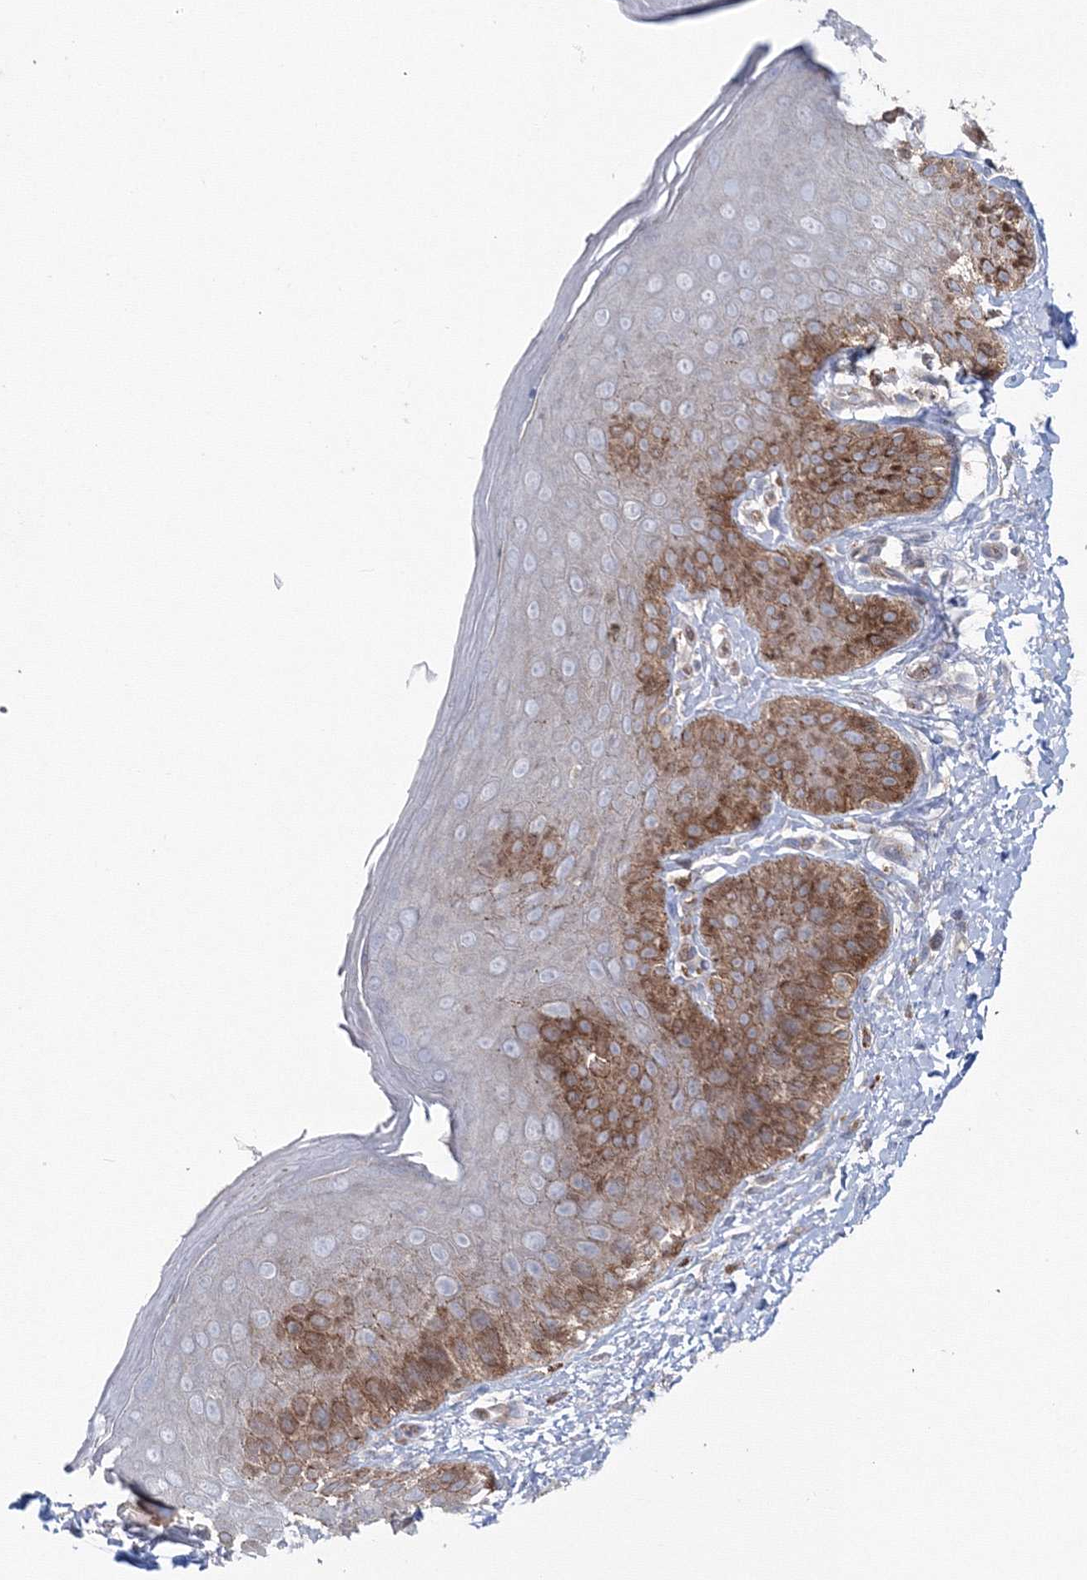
{"staining": {"intensity": "moderate", "quantity": "25%-75%", "location": "cytoplasmic/membranous"}, "tissue": "skin", "cell_type": "Epidermal cells", "image_type": "normal", "snomed": [{"axis": "morphology", "description": "Normal tissue, NOS"}, {"axis": "topography", "description": "Anal"}], "caption": "Protein positivity by immunohistochemistry reveals moderate cytoplasmic/membranous staining in about 25%-75% of epidermal cells in benign skin.", "gene": "GGA2", "patient": {"sex": "male", "age": 44}}